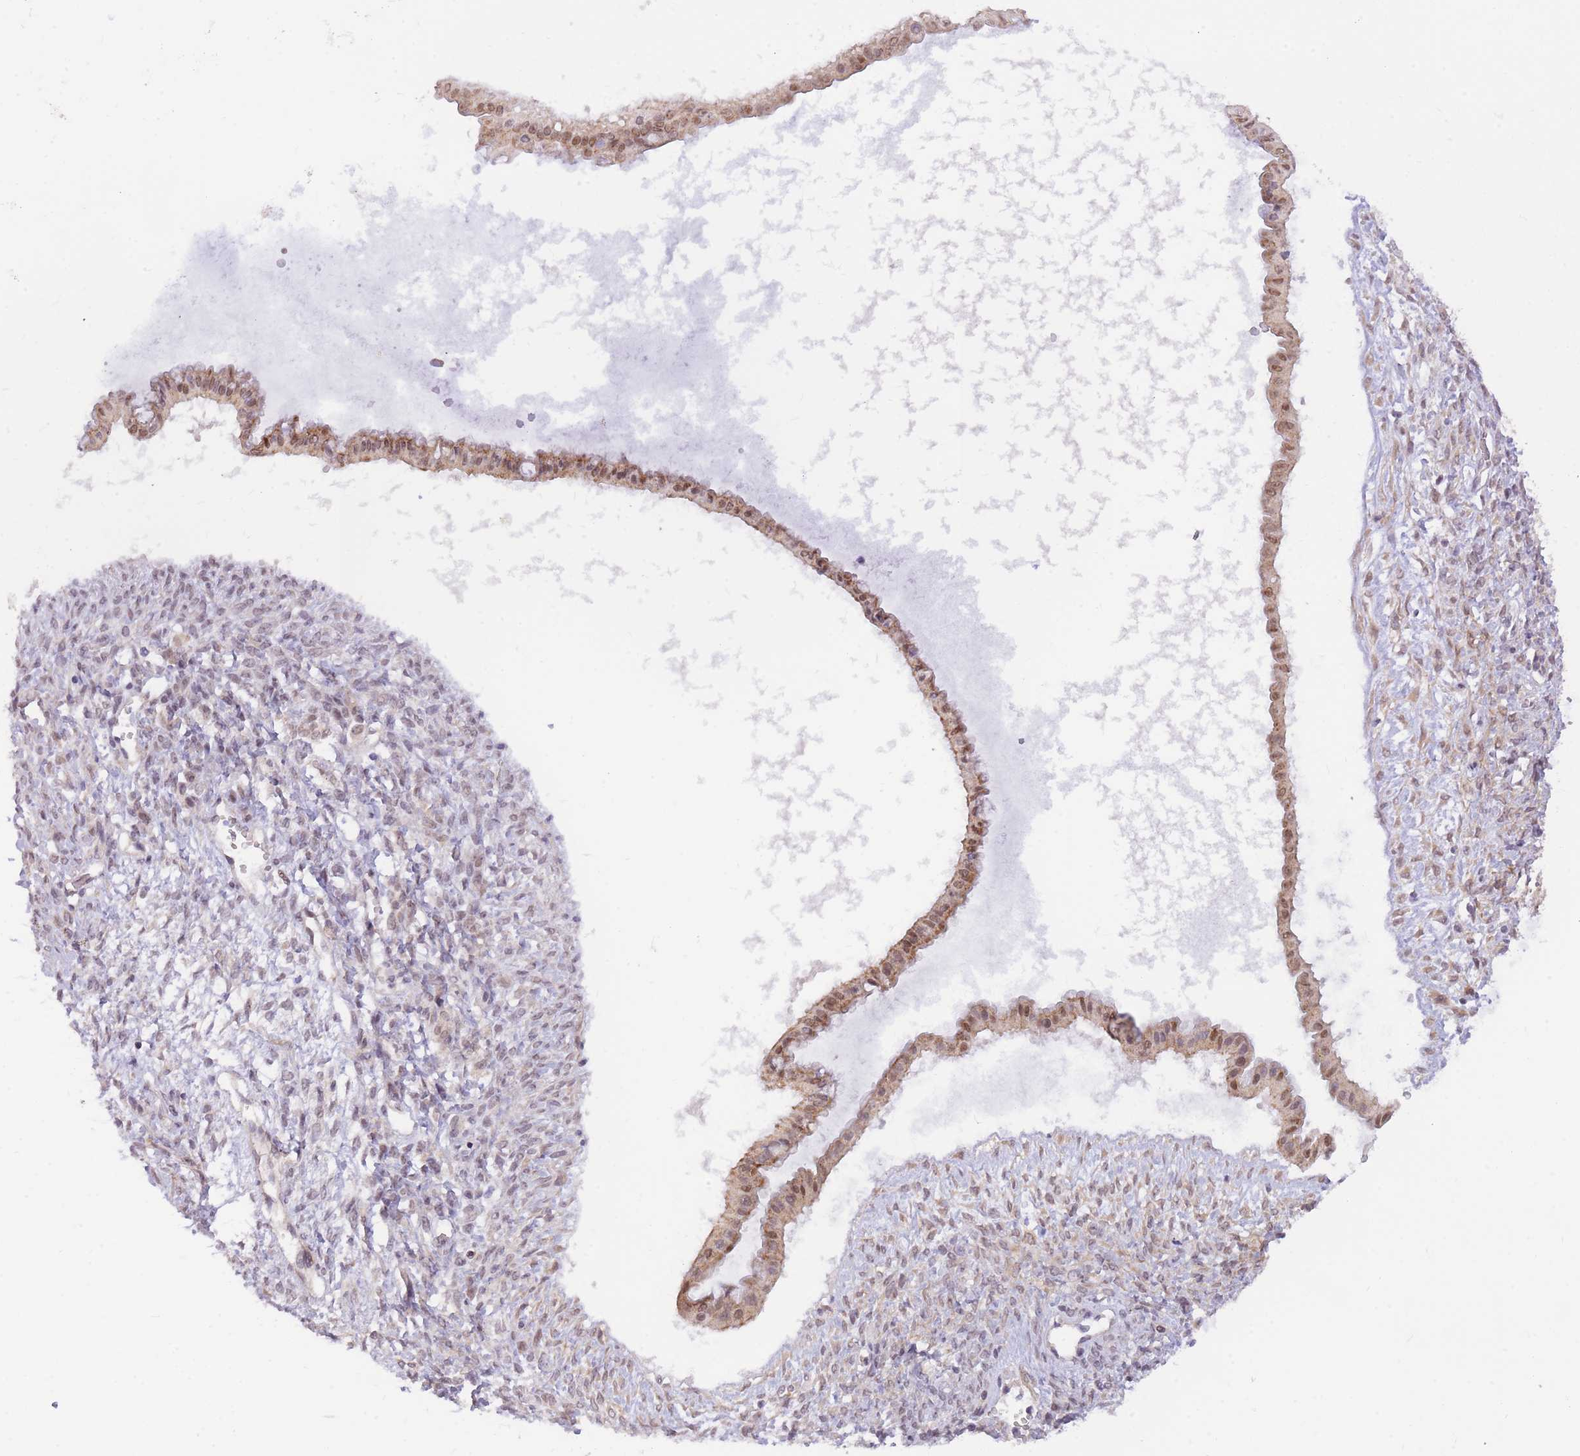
{"staining": {"intensity": "moderate", "quantity": ">75%", "location": "cytoplasmic/membranous,nuclear"}, "tissue": "ovarian cancer", "cell_type": "Tumor cells", "image_type": "cancer", "snomed": [{"axis": "morphology", "description": "Cystadenocarcinoma, mucinous, NOS"}, {"axis": "topography", "description": "Ovary"}], "caption": "This is an image of IHC staining of mucinous cystadenocarcinoma (ovarian), which shows moderate expression in the cytoplasmic/membranous and nuclear of tumor cells.", "gene": "MINDY2", "patient": {"sex": "female", "age": 73}}